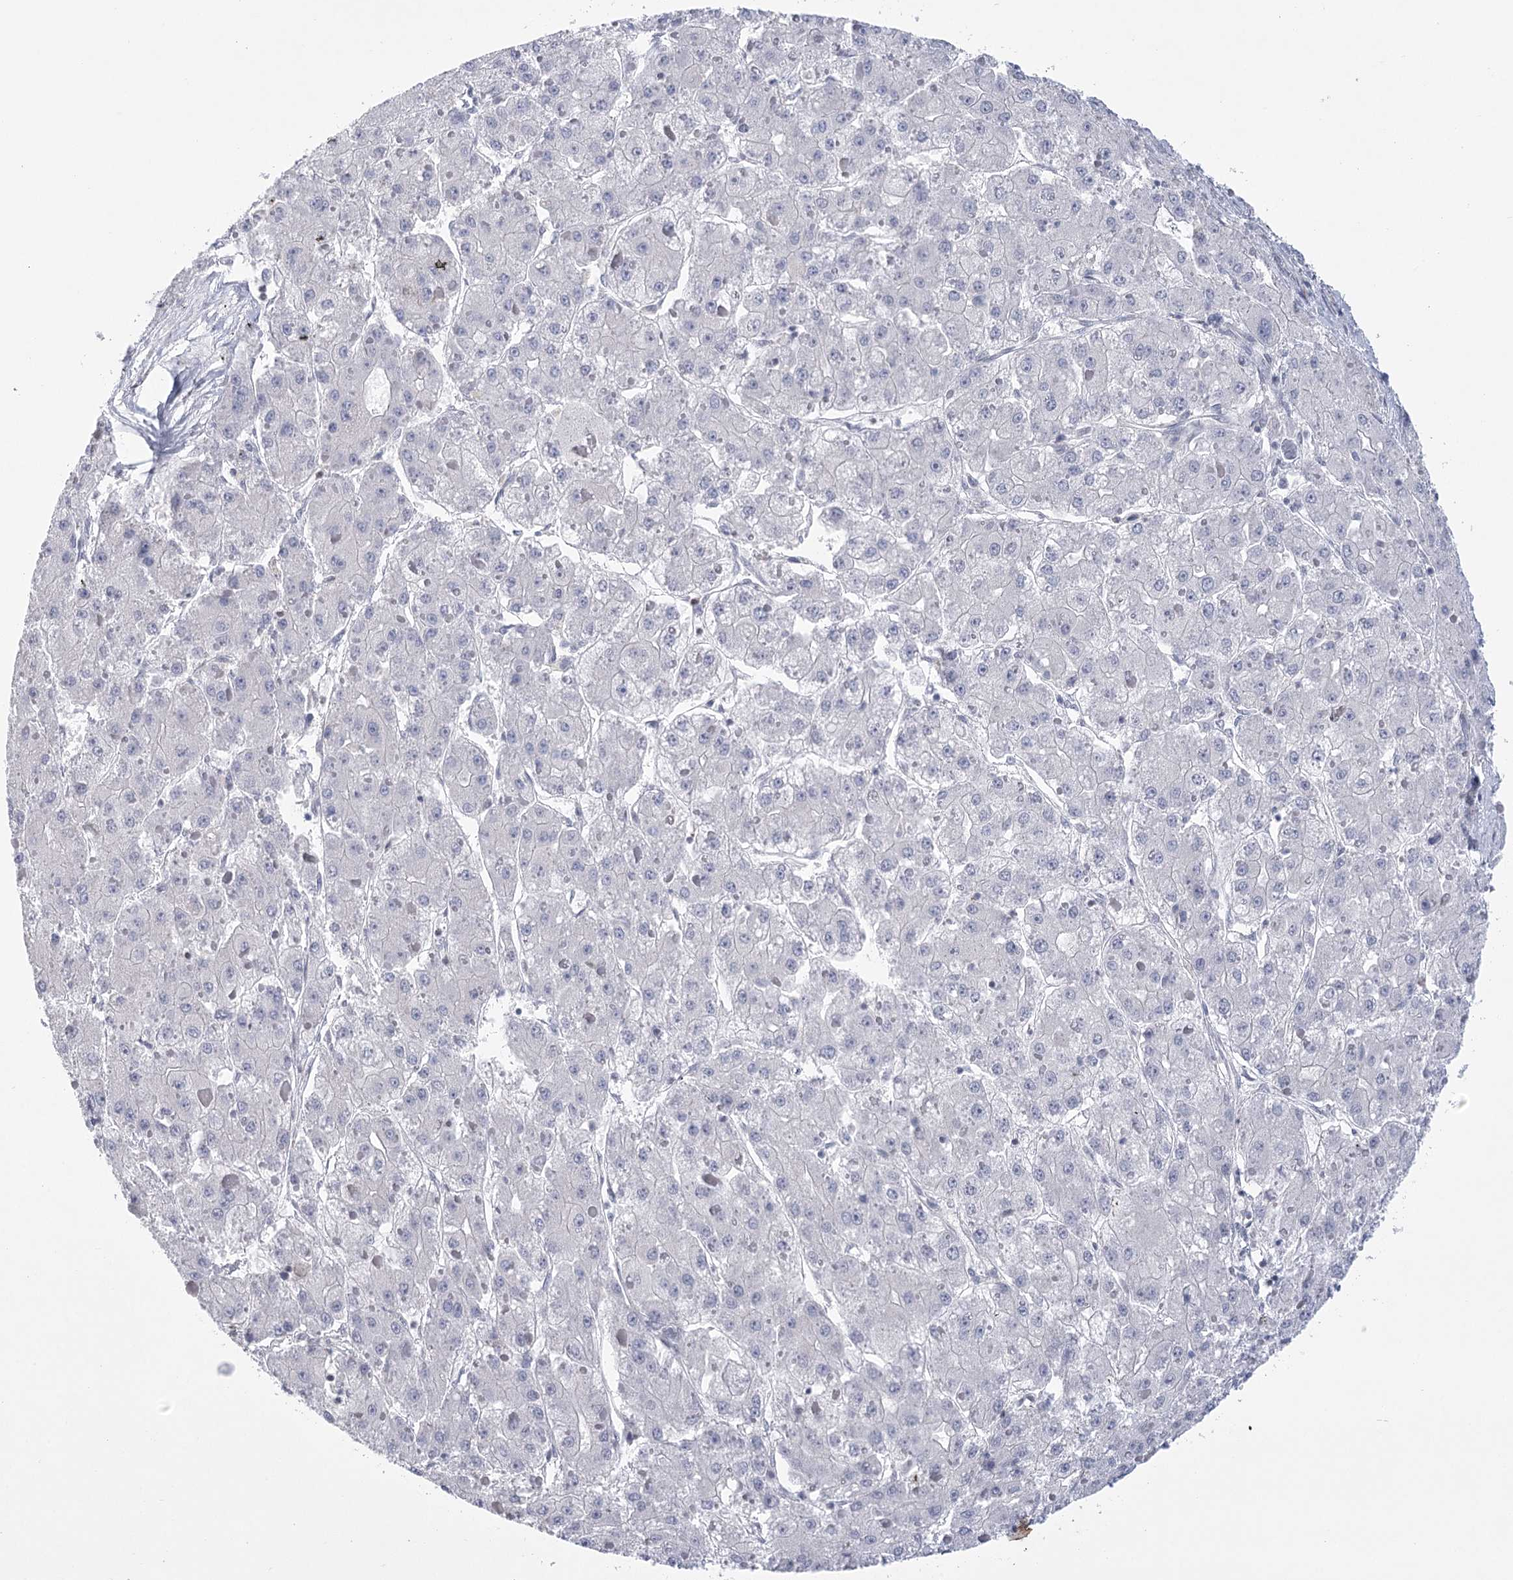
{"staining": {"intensity": "negative", "quantity": "none", "location": "none"}, "tissue": "liver cancer", "cell_type": "Tumor cells", "image_type": "cancer", "snomed": [{"axis": "morphology", "description": "Carcinoma, Hepatocellular, NOS"}, {"axis": "topography", "description": "Liver"}], "caption": "IHC of human liver cancer (hepatocellular carcinoma) demonstrates no staining in tumor cells. The staining was performed using DAB (3,3'-diaminobenzidine) to visualize the protein expression in brown, while the nuclei were stained in blue with hematoxylin (Magnification: 20x).", "gene": "FAM76B", "patient": {"sex": "female", "age": 73}}